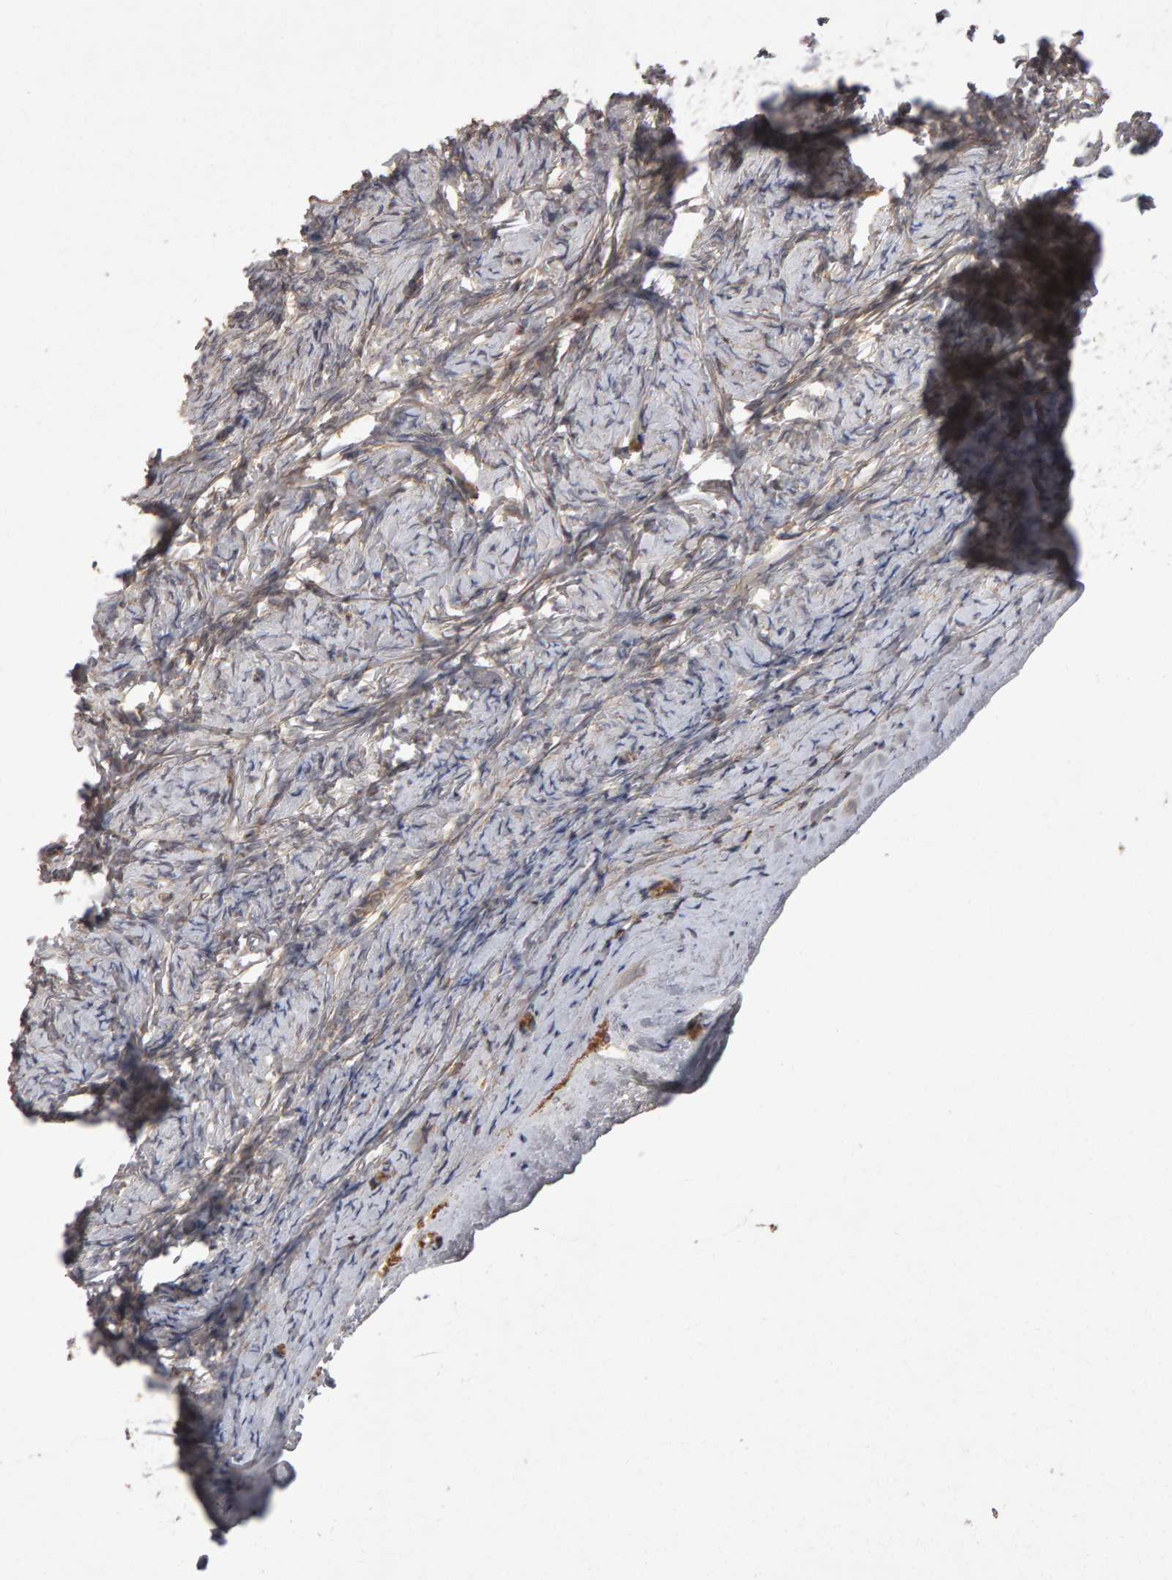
{"staining": {"intensity": "moderate", "quantity": ">75%", "location": "cytoplasmic/membranous"}, "tissue": "ovary", "cell_type": "Follicle cells", "image_type": "normal", "snomed": [{"axis": "morphology", "description": "Normal tissue, NOS"}, {"axis": "topography", "description": "Ovary"}], "caption": "Immunohistochemistry (DAB (3,3'-diaminobenzidine)) staining of normal human ovary displays moderate cytoplasmic/membranous protein expression in approximately >75% of follicle cells.", "gene": "PGS1", "patient": {"sex": "female", "age": 27}}